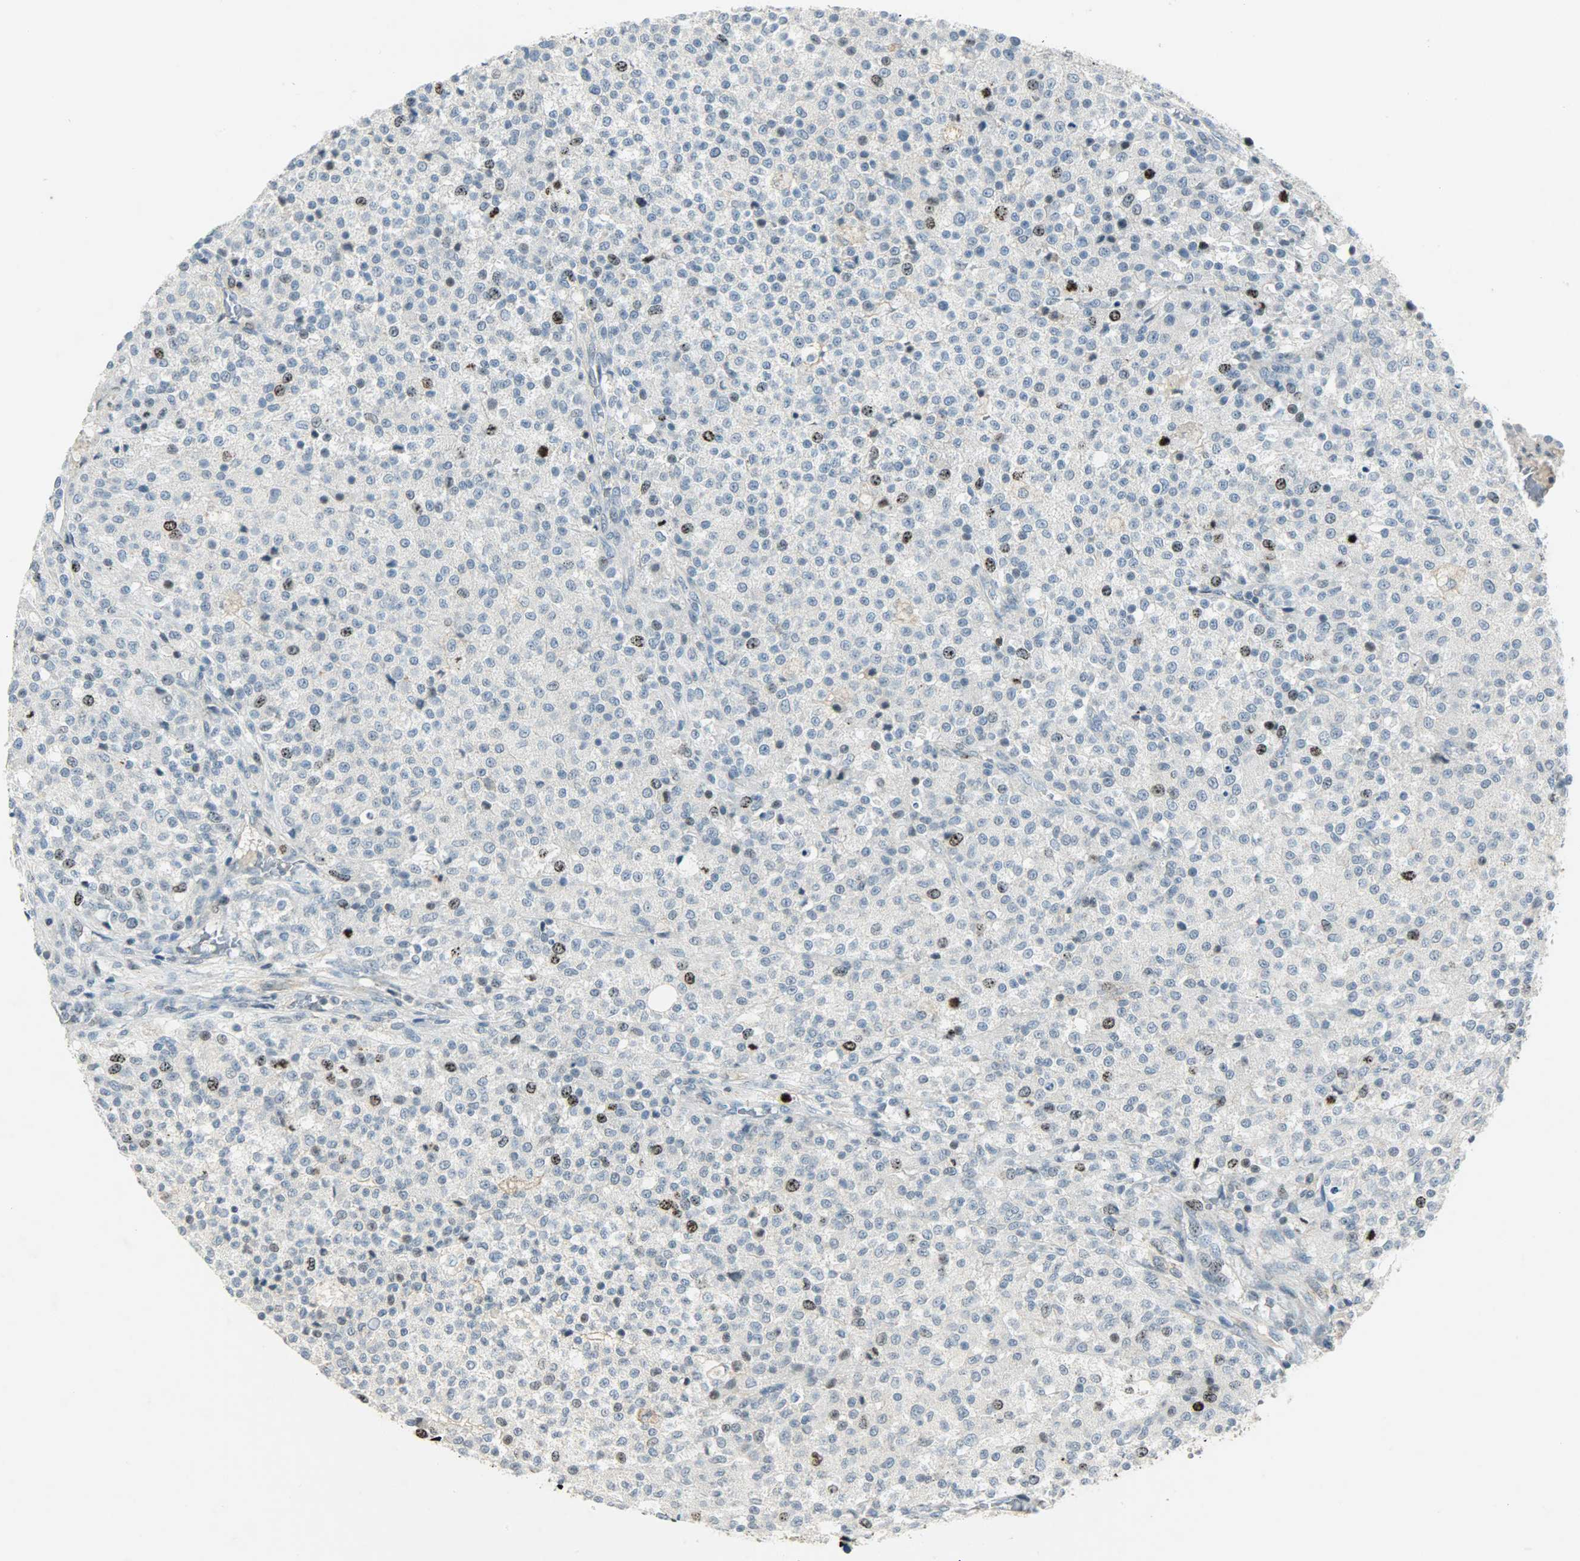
{"staining": {"intensity": "moderate", "quantity": "<25%", "location": "nuclear"}, "tissue": "testis cancer", "cell_type": "Tumor cells", "image_type": "cancer", "snomed": [{"axis": "morphology", "description": "Seminoma, NOS"}, {"axis": "topography", "description": "Testis"}], "caption": "There is low levels of moderate nuclear positivity in tumor cells of seminoma (testis), as demonstrated by immunohistochemical staining (brown color).", "gene": "AURKB", "patient": {"sex": "male", "age": 59}}